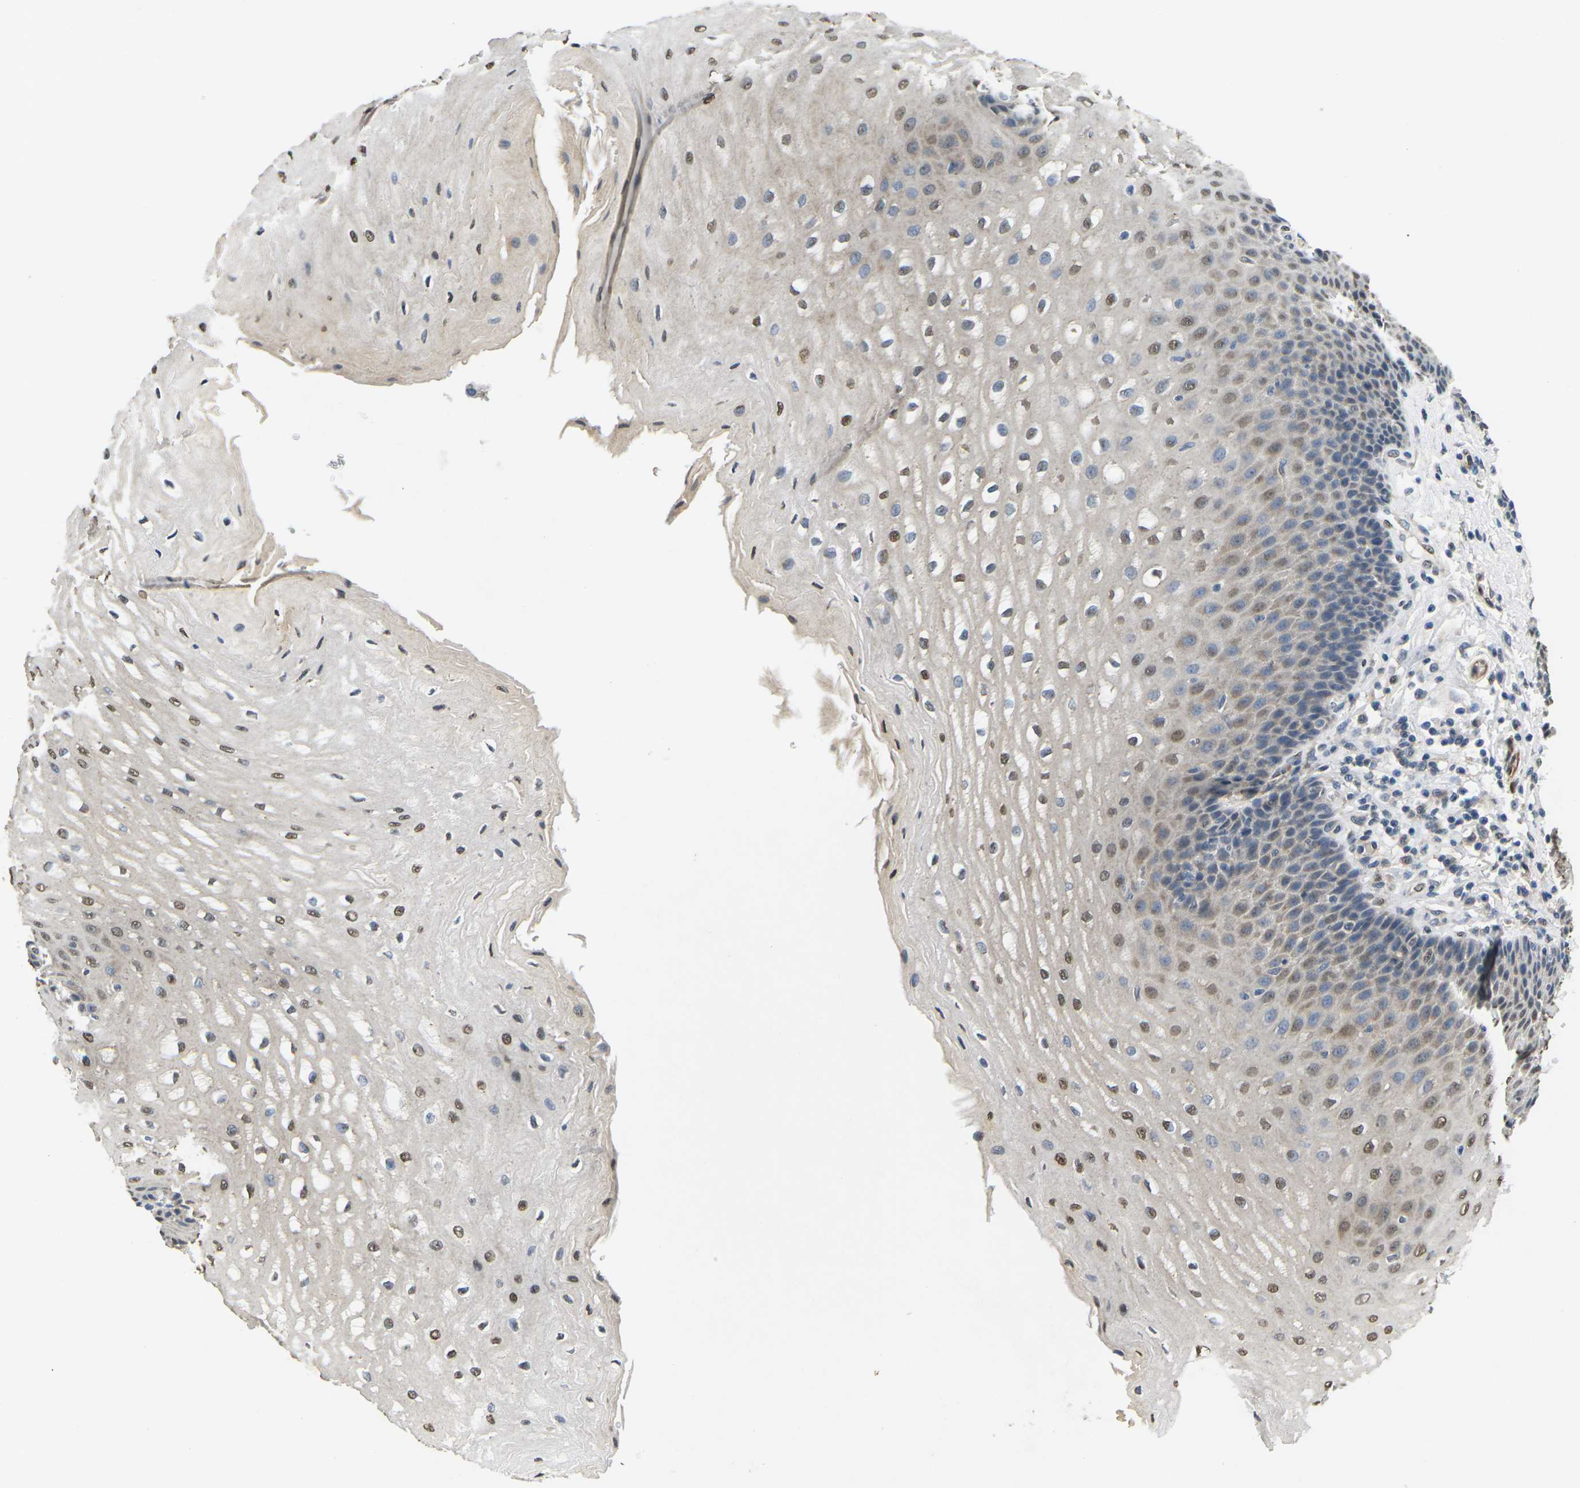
{"staining": {"intensity": "moderate", "quantity": "25%-75%", "location": "cytoplasmic/membranous,nuclear"}, "tissue": "esophagus", "cell_type": "Squamous epithelial cells", "image_type": "normal", "snomed": [{"axis": "morphology", "description": "Normal tissue, NOS"}, {"axis": "topography", "description": "Esophagus"}], "caption": "A histopathology image of human esophagus stained for a protein displays moderate cytoplasmic/membranous,nuclear brown staining in squamous epithelial cells. The staining is performed using DAB brown chromogen to label protein expression. The nuclei are counter-stained blue using hematoxylin.", "gene": "ERBB4", "patient": {"sex": "male", "age": 54}}